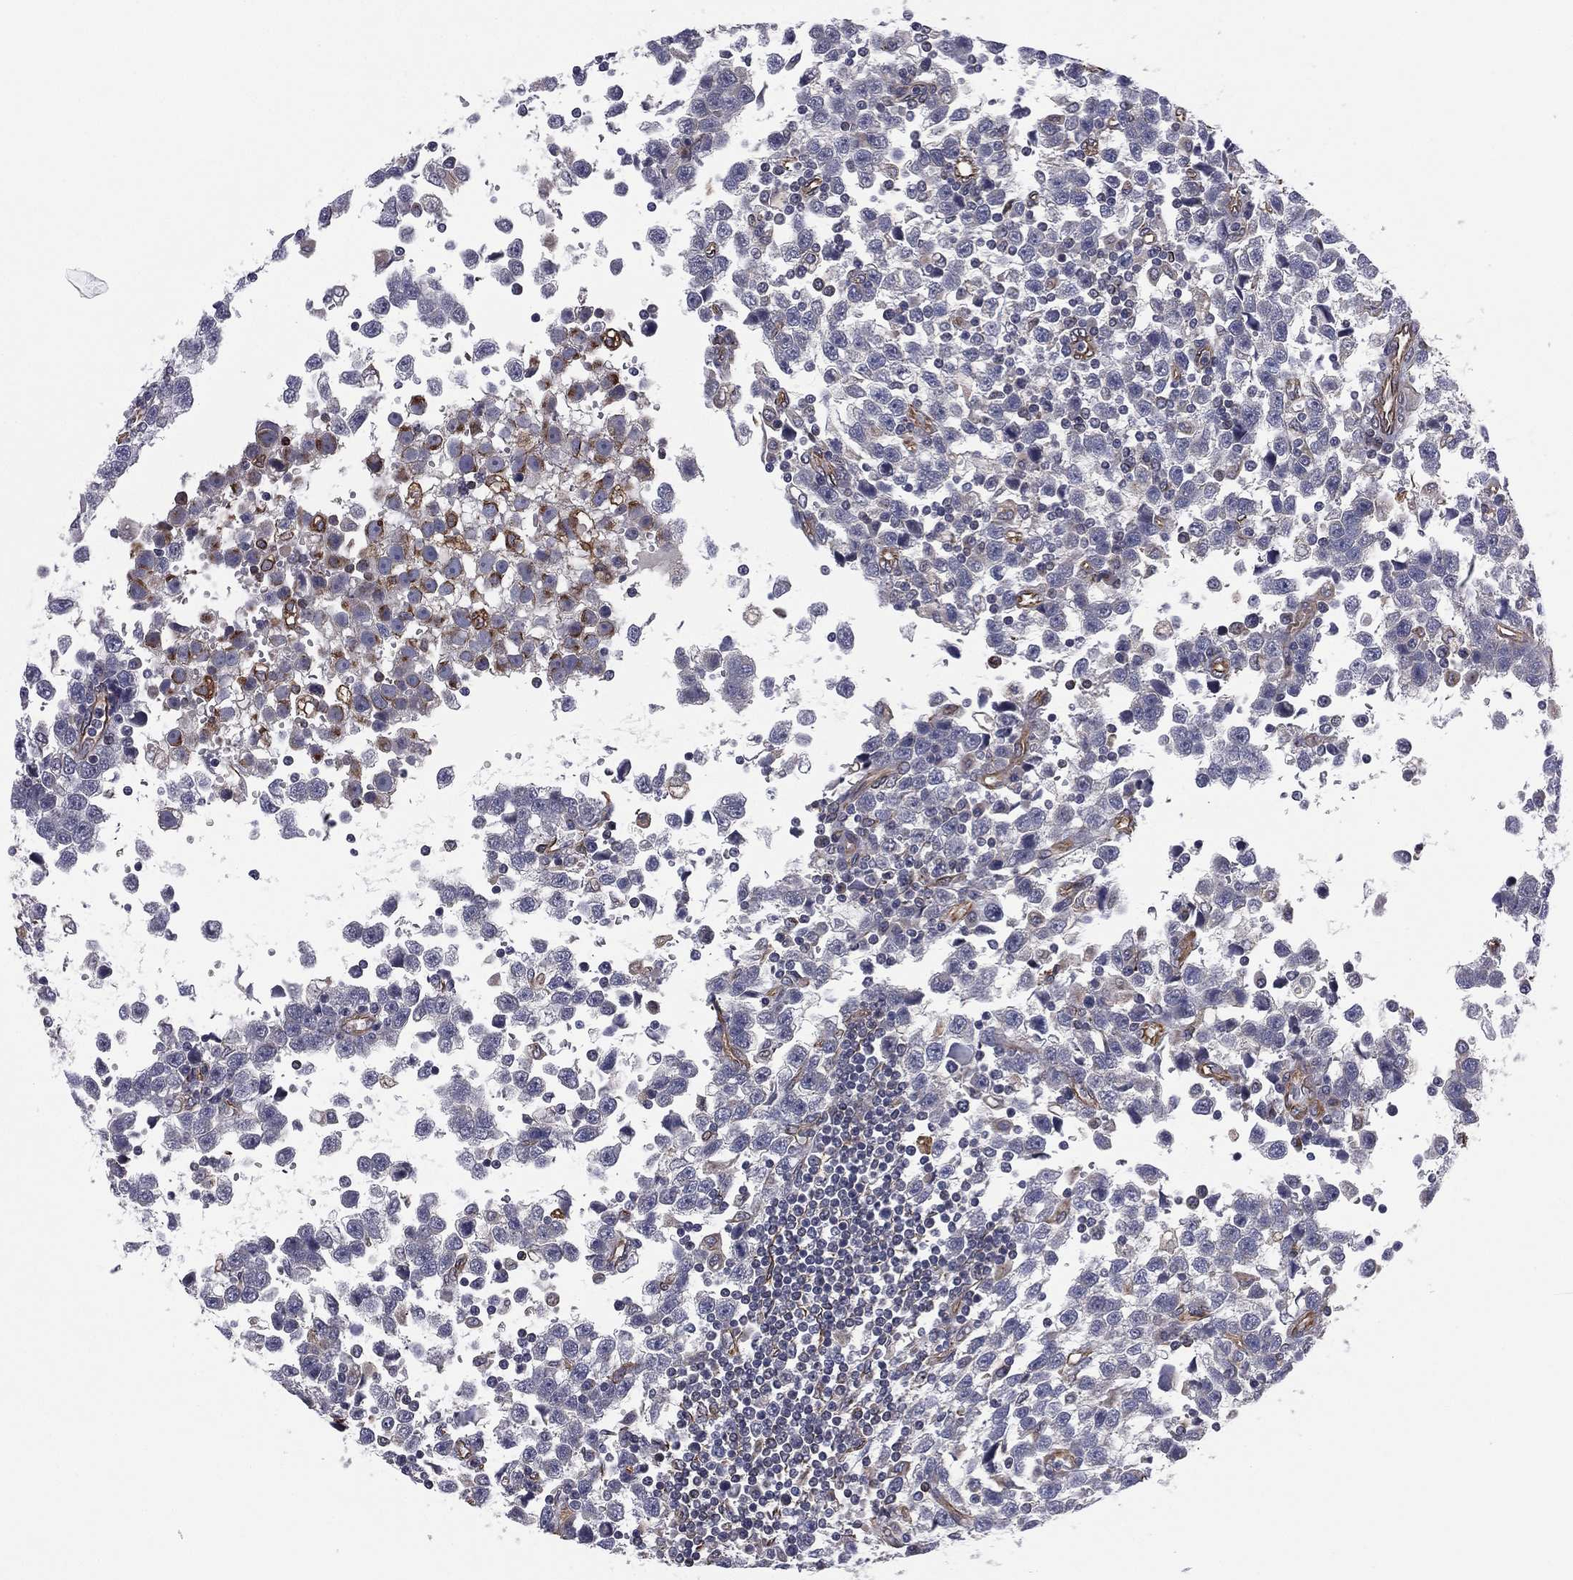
{"staining": {"intensity": "negative", "quantity": "none", "location": "none"}, "tissue": "testis cancer", "cell_type": "Tumor cells", "image_type": "cancer", "snomed": [{"axis": "morphology", "description": "Seminoma, NOS"}, {"axis": "topography", "description": "Testis"}], "caption": "The image reveals no significant staining in tumor cells of testis cancer.", "gene": "SCUBE1", "patient": {"sex": "male", "age": 34}}